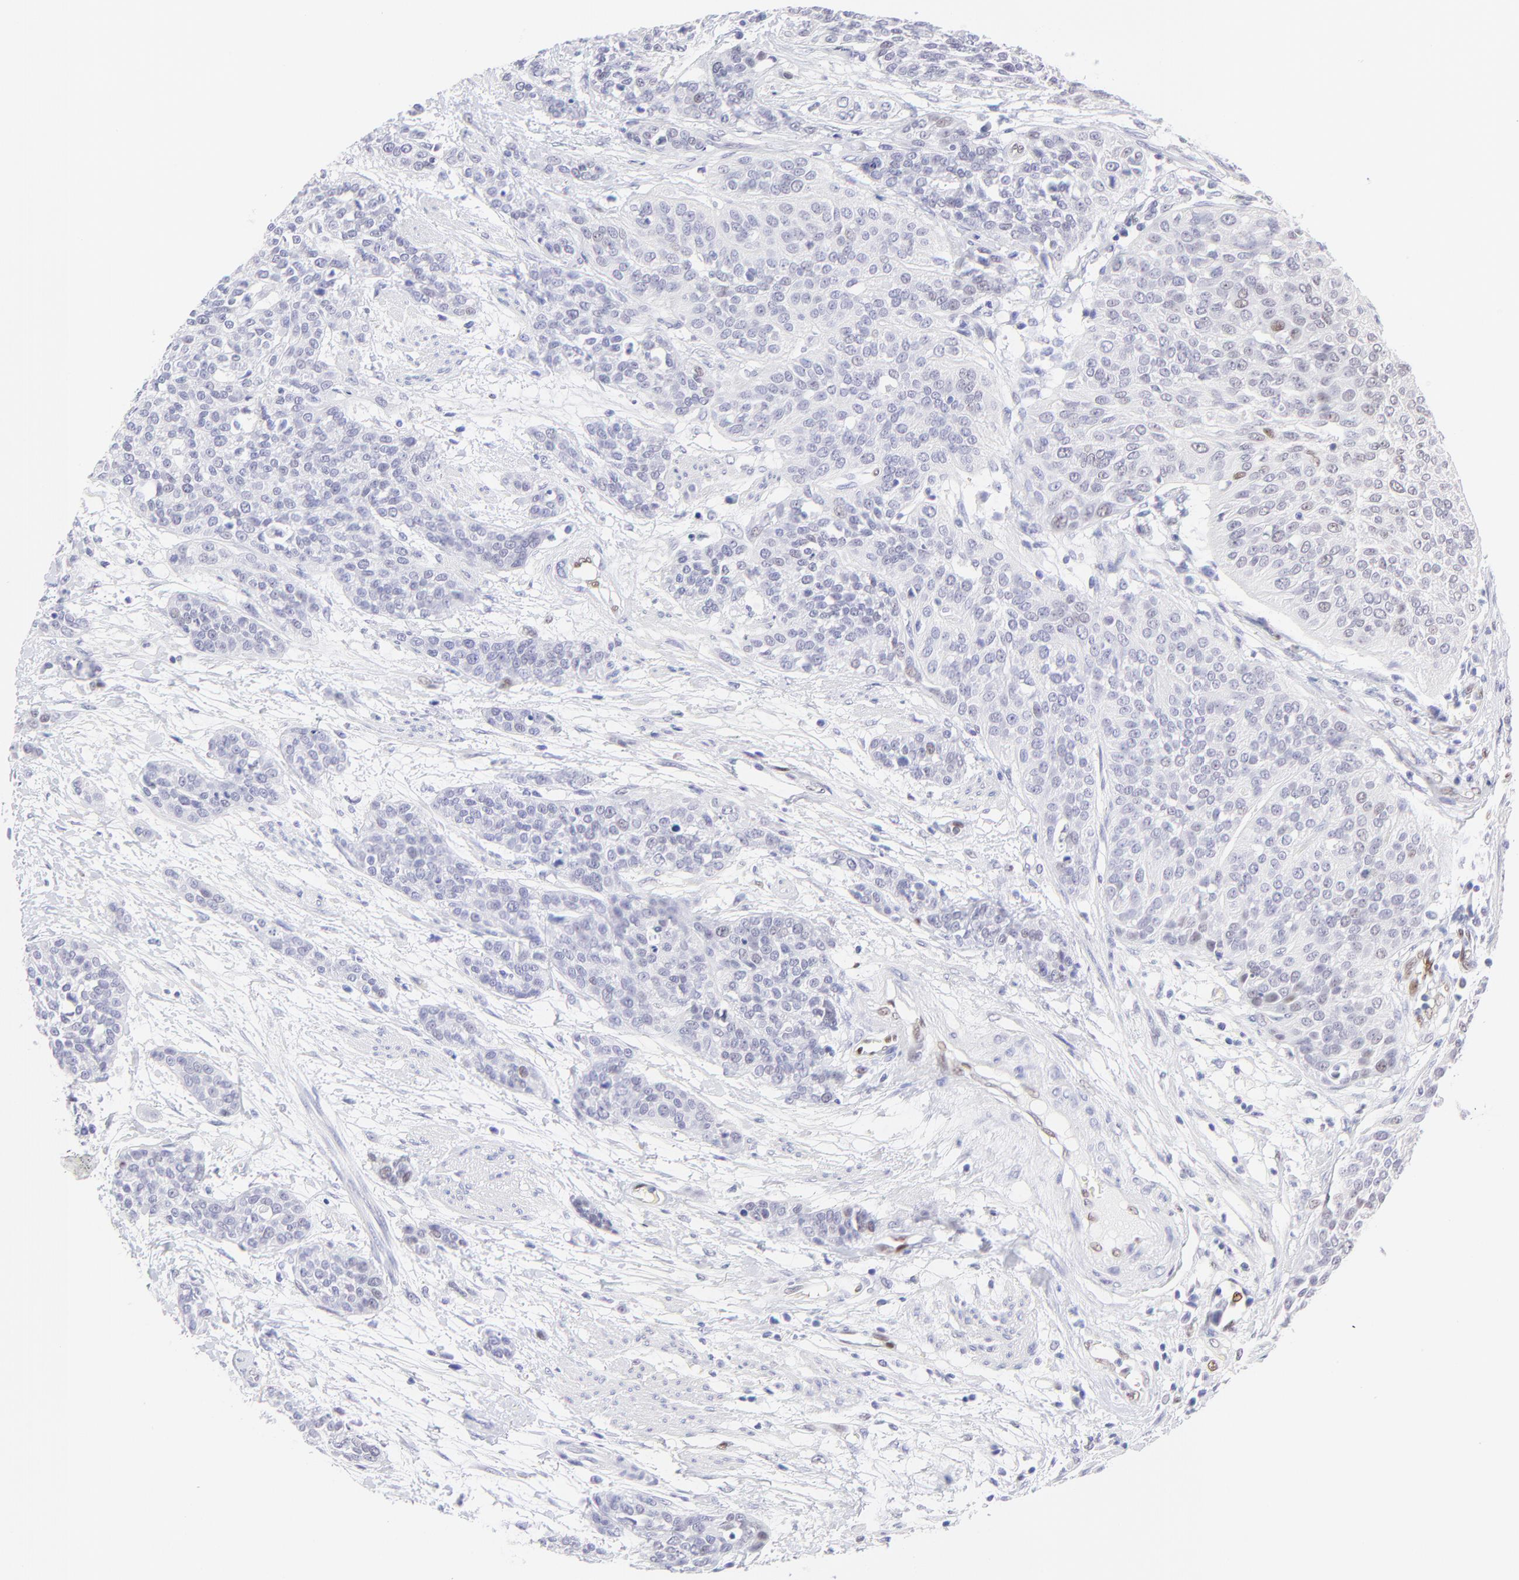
{"staining": {"intensity": "negative", "quantity": "none", "location": "none"}, "tissue": "urothelial cancer", "cell_type": "Tumor cells", "image_type": "cancer", "snomed": [{"axis": "morphology", "description": "Urothelial carcinoma, High grade"}, {"axis": "topography", "description": "Urinary bladder"}], "caption": "Urothelial carcinoma (high-grade) was stained to show a protein in brown. There is no significant expression in tumor cells.", "gene": "KLF4", "patient": {"sex": "male", "age": 56}}